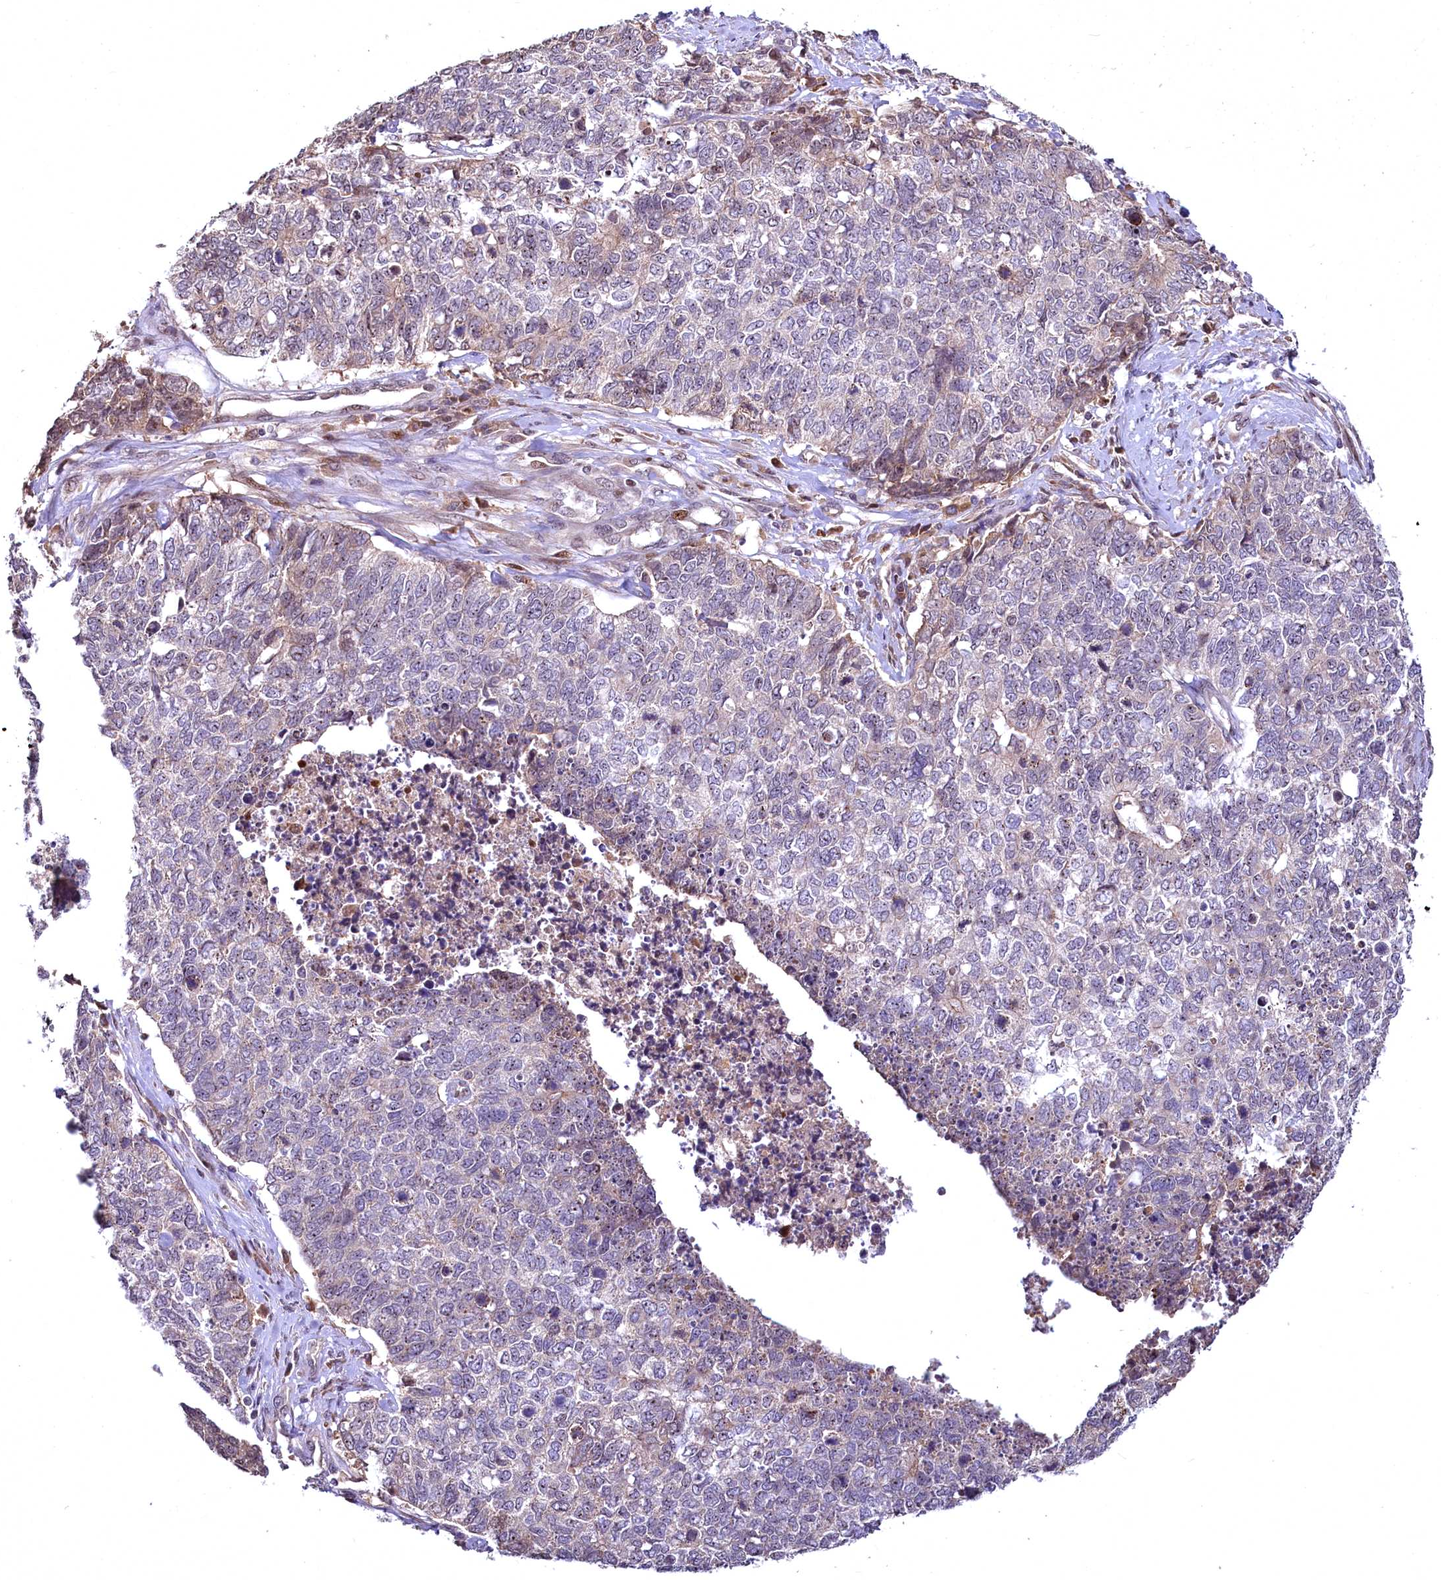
{"staining": {"intensity": "negative", "quantity": "none", "location": "none"}, "tissue": "cervical cancer", "cell_type": "Tumor cells", "image_type": "cancer", "snomed": [{"axis": "morphology", "description": "Squamous cell carcinoma, NOS"}, {"axis": "topography", "description": "Cervix"}], "caption": "Immunohistochemical staining of human cervical cancer (squamous cell carcinoma) displays no significant expression in tumor cells.", "gene": "N4BP2L1", "patient": {"sex": "female", "age": 63}}